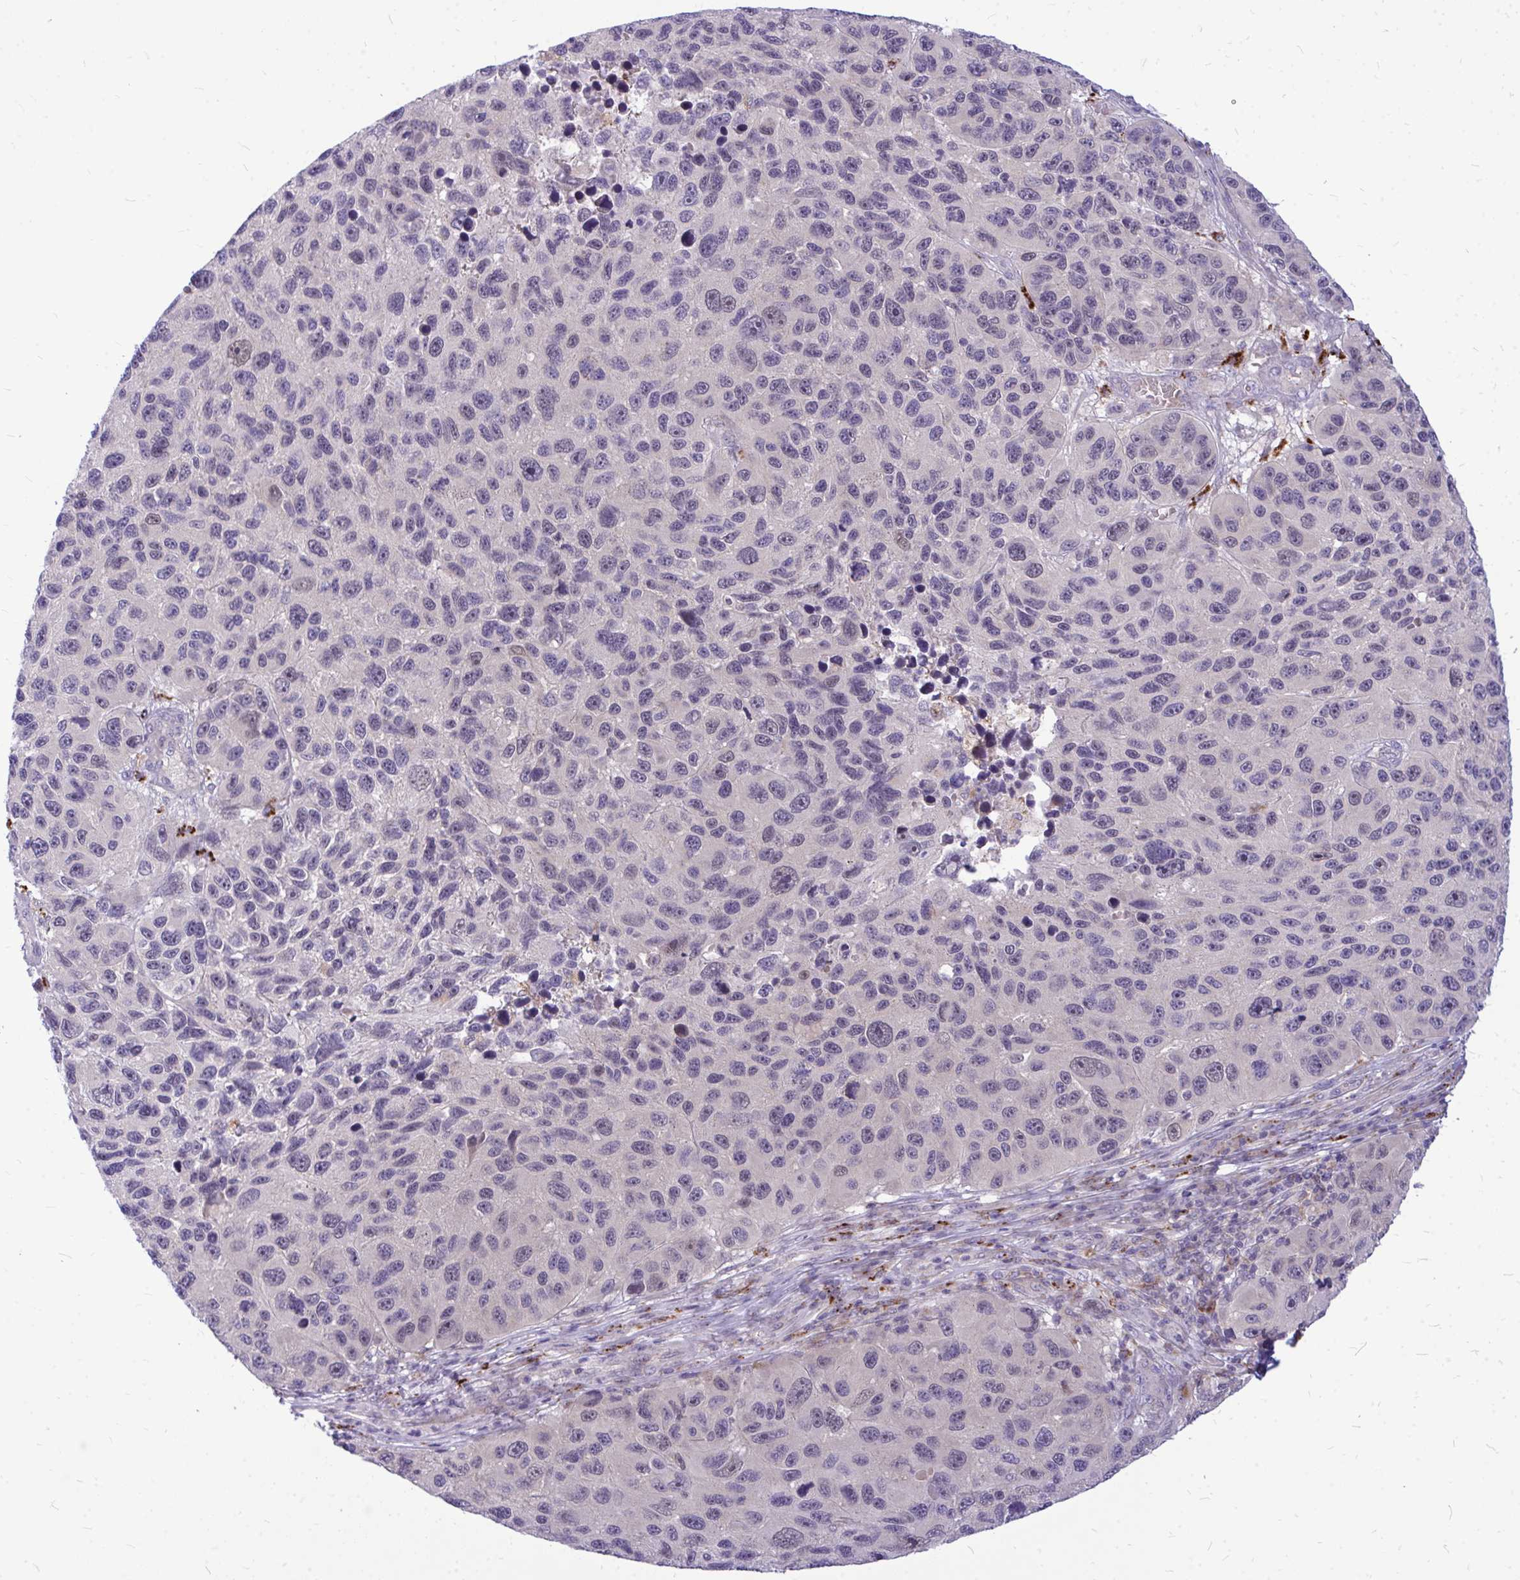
{"staining": {"intensity": "negative", "quantity": "none", "location": "none"}, "tissue": "melanoma", "cell_type": "Tumor cells", "image_type": "cancer", "snomed": [{"axis": "morphology", "description": "Malignant melanoma, NOS"}, {"axis": "topography", "description": "Skin"}], "caption": "Image shows no significant protein positivity in tumor cells of melanoma. (Immunohistochemistry, brightfield microscopy, high magnification).", "gene": "ZSCAN25", "patient": {"sex": "male", "age": 53}}